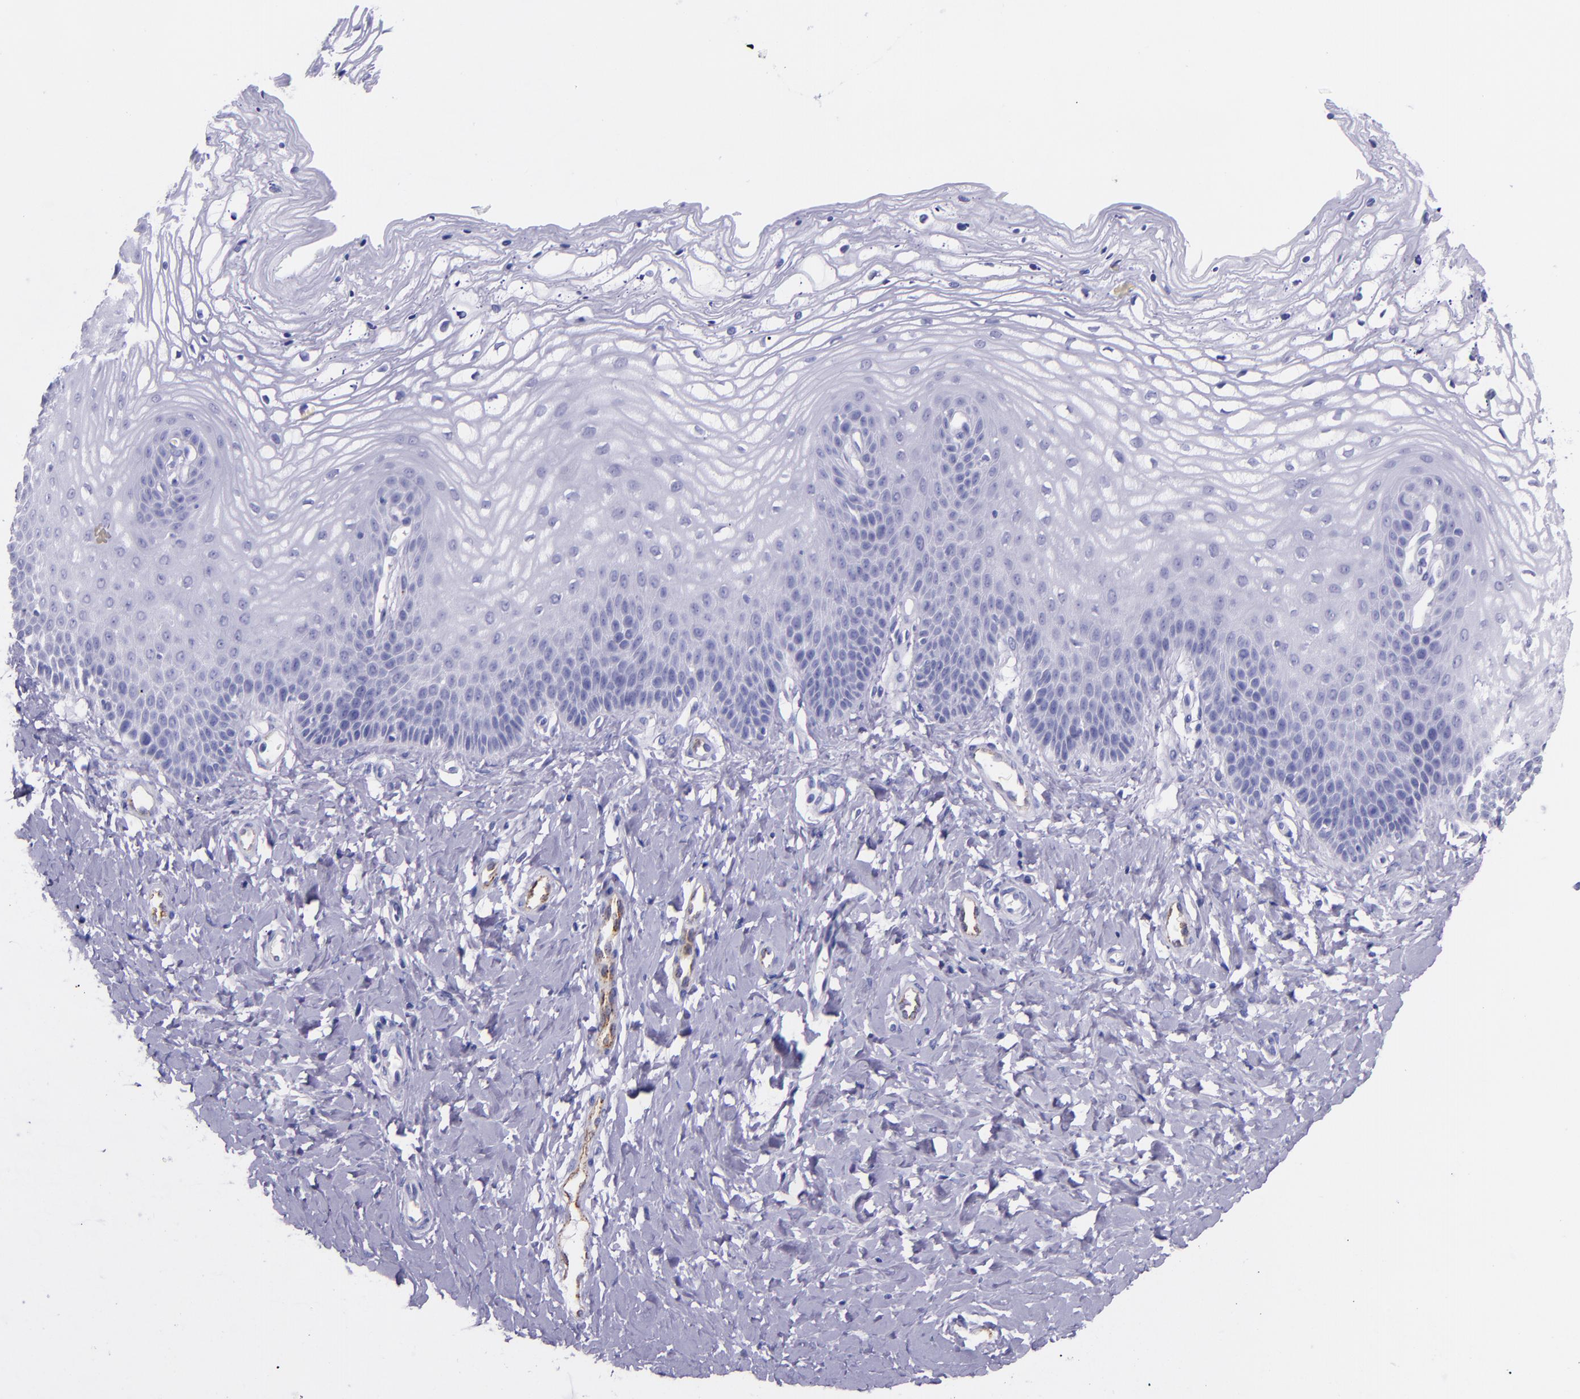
{"staining": {"intensity": "negative", "quantity": "none", "location": "none"}, "tissue": "vagina", "cell_type": "Squamous epithelial cells", "image_type": "normal", "snomed": [{"axis": "morphology", "description": "Normal tissue, NOS"}, {"axis": "topography", "description": "Vagina"}], "caption": "Immunohistochemistry of unremarkable vagina exhibits no staining in squamous epithelial cells. (Stains: DAB IHC with hematoxylin counter stain, Microscopy: brightfield microscopy at high magnification).", "gene": "SELE", "patient": {"sex": "female", "age": 68}}